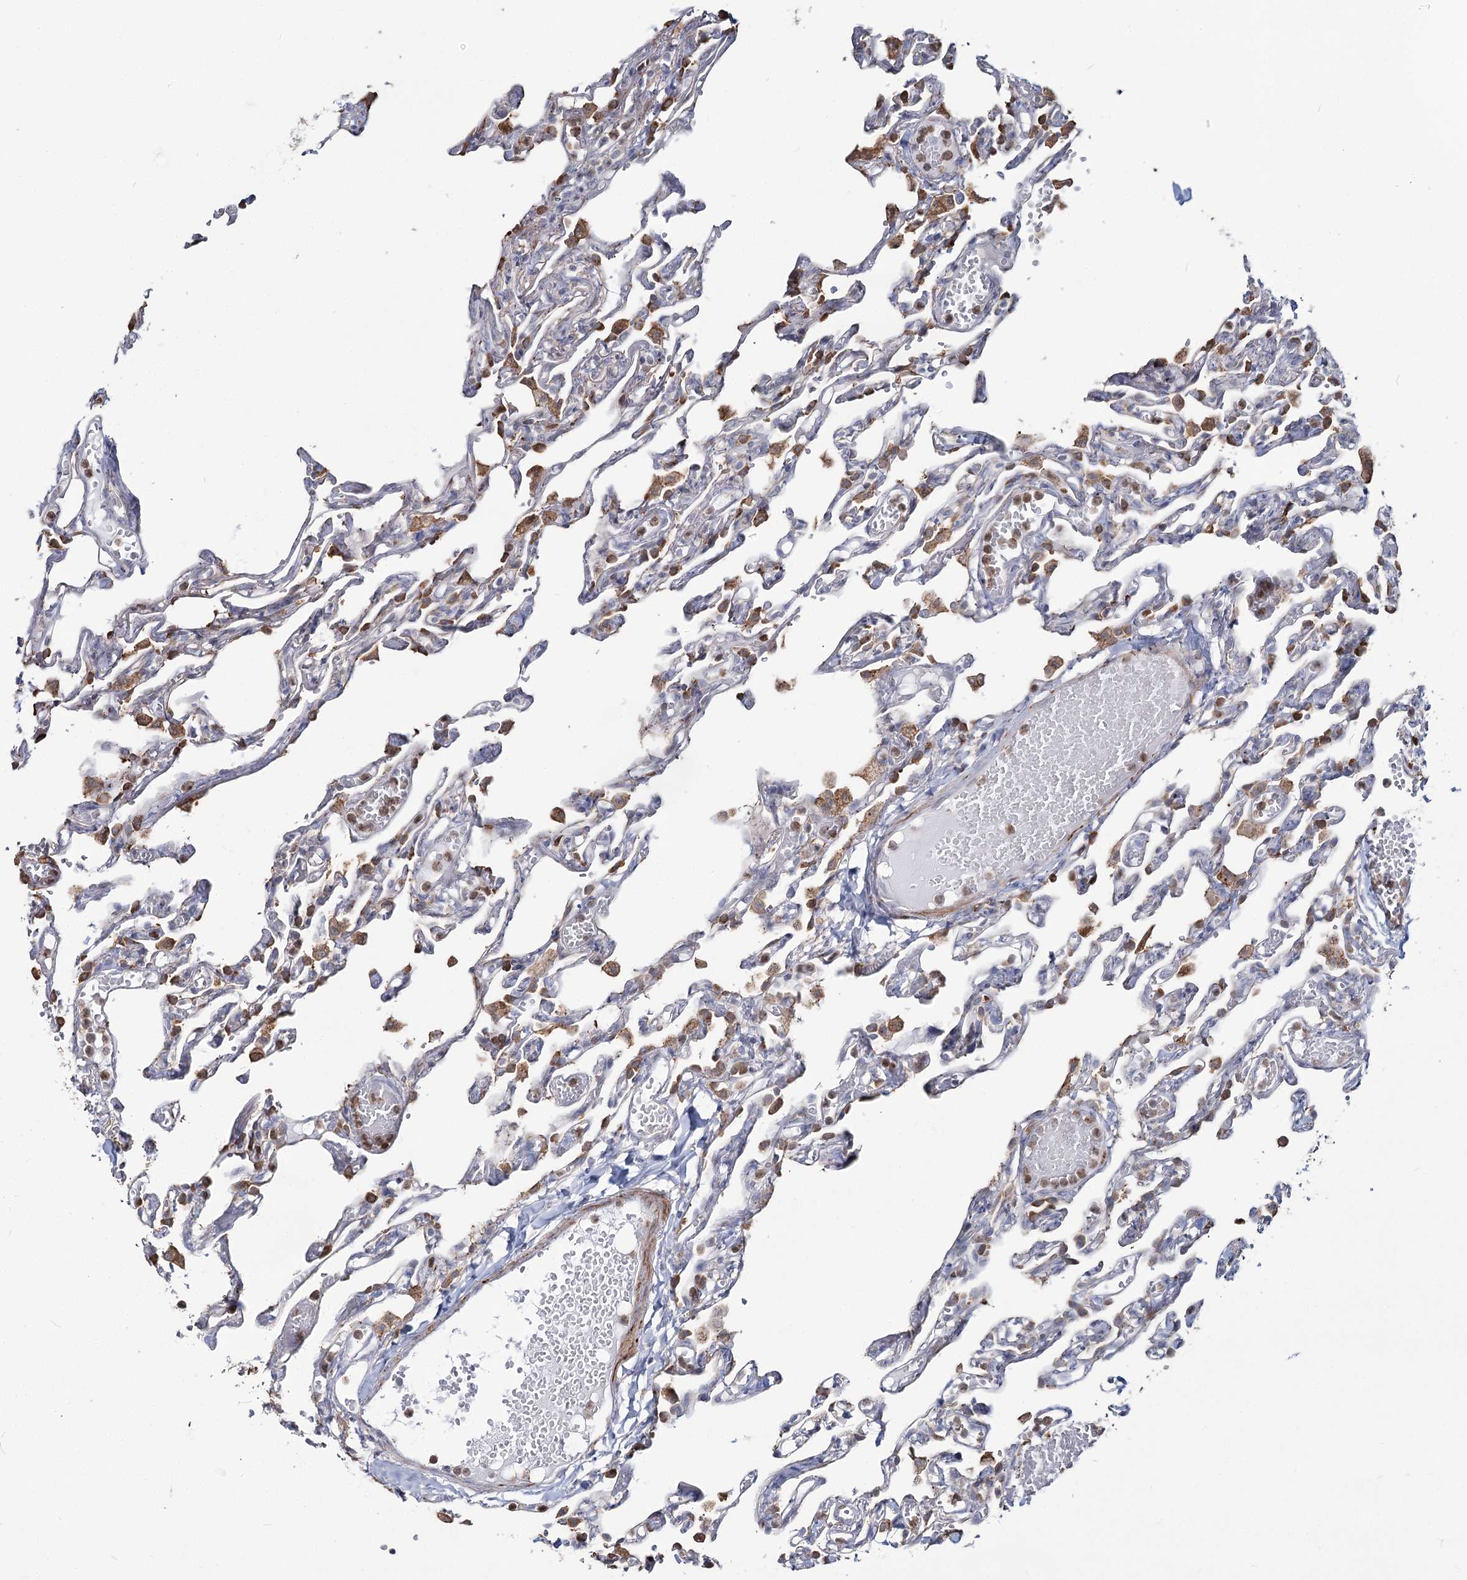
{"staining": {"intensity": "moderate", "quantity": "25%-75%", "location": "cytoplasmic/membranous"}, "tissue": "lung", "cell_type": "Alveolar cells", "image_type": "normal", "snomed": [{"axis": "morphology", "description": "Normal tissue, NOS"}, {"axis": "topography", "description": "Lung"}], "caption": "Immunohistochemical staining of unremarkable lung shows 25%-75% levels of moderate cytoplasmic/membranous protein staining in approximately 25%-75% of alveolar cells. (DAB = brown stain, brightfield microscopy at high magnification).", "gene": "ZCCHC9", "patient": {"sex": "male", "age": 21}}